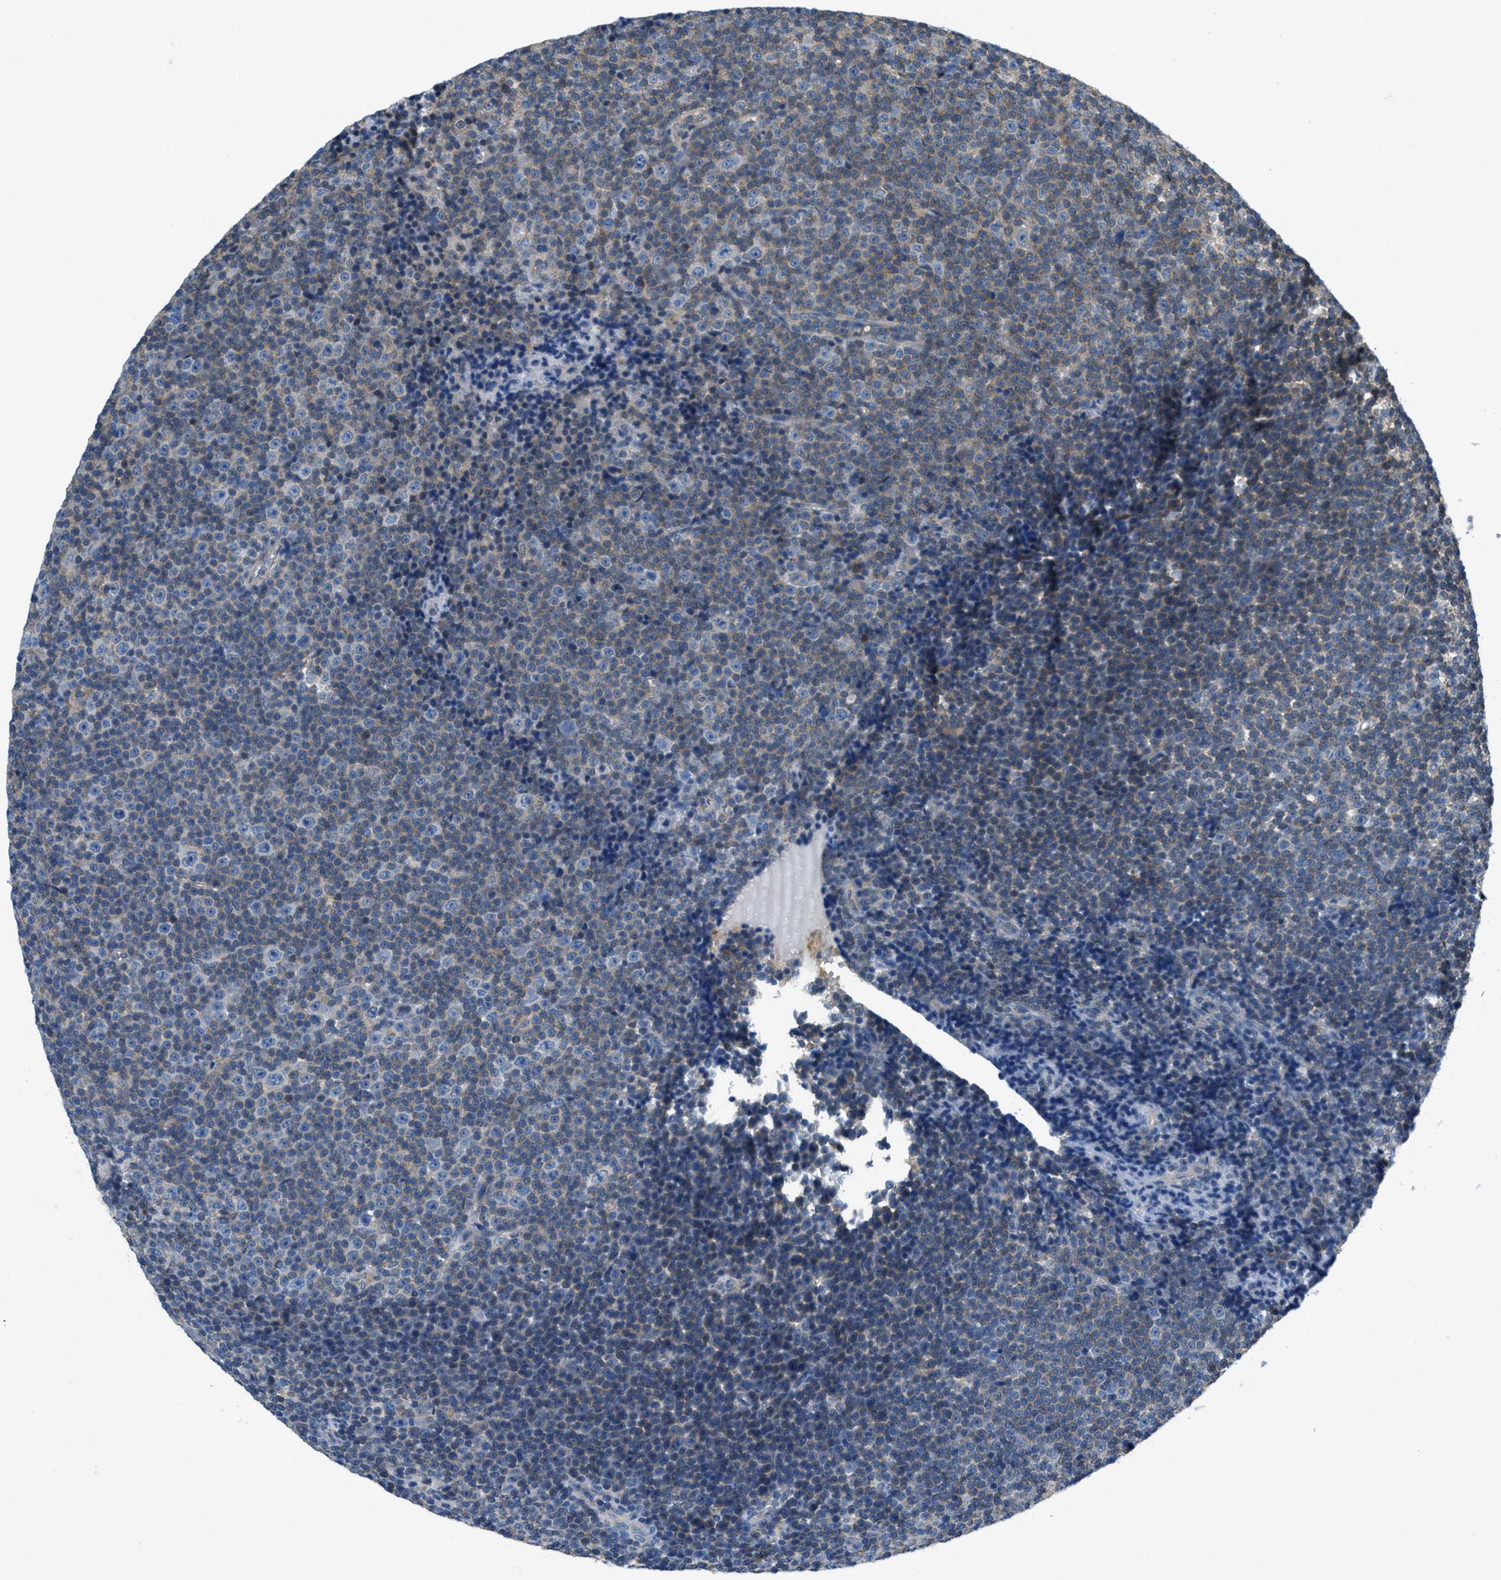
{"staining": {"intensity": "negative", "quantity": "none", "location": "none"}, "tissue": "lymphoma", "cell_type": "Tumor cells", "image_type": "cancer", "snomed": [{"axis": "morphology", "description": "Malignant lymphoma, non-Hodgkin's type, Low grade"}, {"axis": "topography", "description": "Lymph node"}], "caption": "The histopathology image demonstrates no significant expression in tumor cells of low-grade malignant lymphoma, non-Hodgkin's type. (DAB immunohistochemistry (IHC) with hematoxylin counter stain).", "gene": "PIP5K1C", "patient": {"sex": "female", "age": 67}}